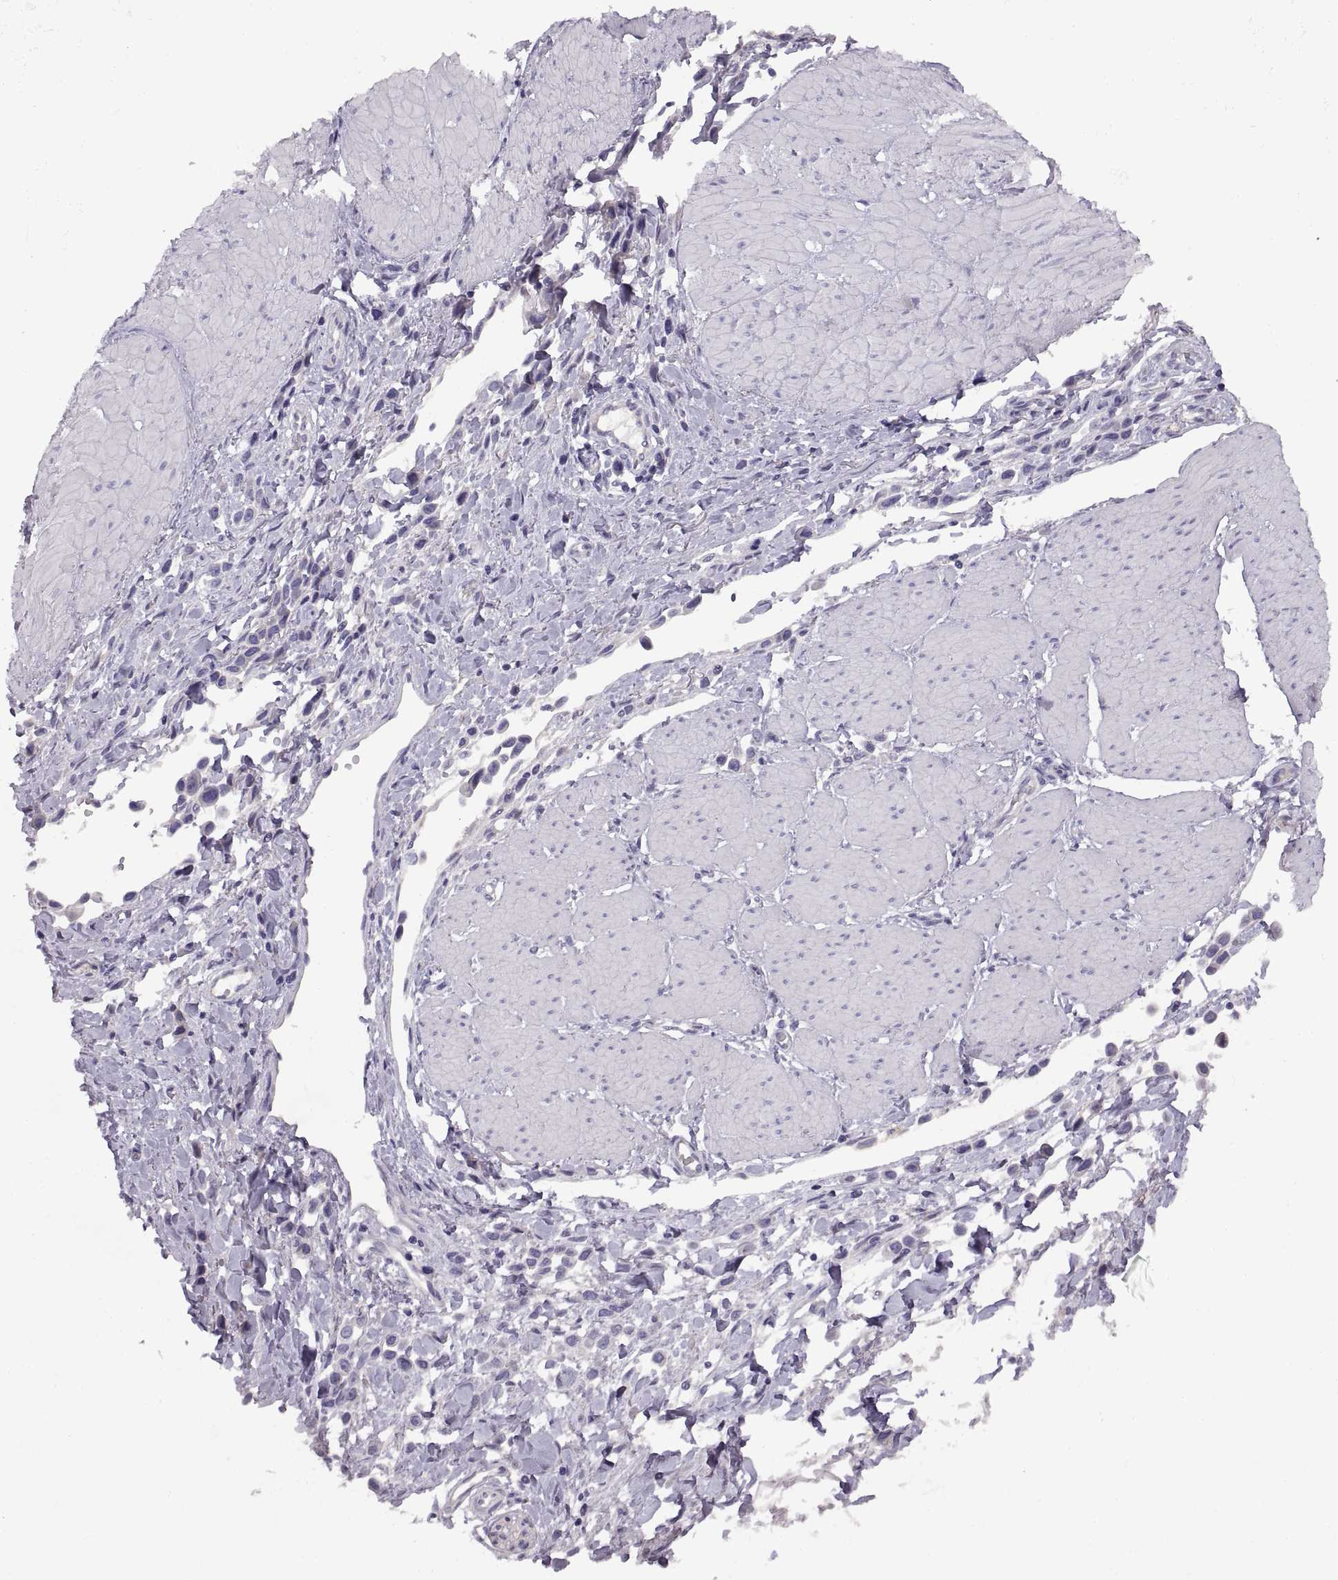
{"staining": {"intensity": "negative", "quantity": "none", "location": "none"}, "tissue": "stomach cancer", "cell_type": "Tumor cells", "image_type": "cancer", "snomed": [{"axis": "morphology", "description": "Adenocarcinoma, NOS"}, {"axis": "topography", "description": "Stomach"}], "caption": "Stomach cancer stained for a protein using immunohistochemistry (IHC) demonstrates no staining tumor cells.", "gene": "CRYBB3", "patient": {"sex": "male", "age": 47}}